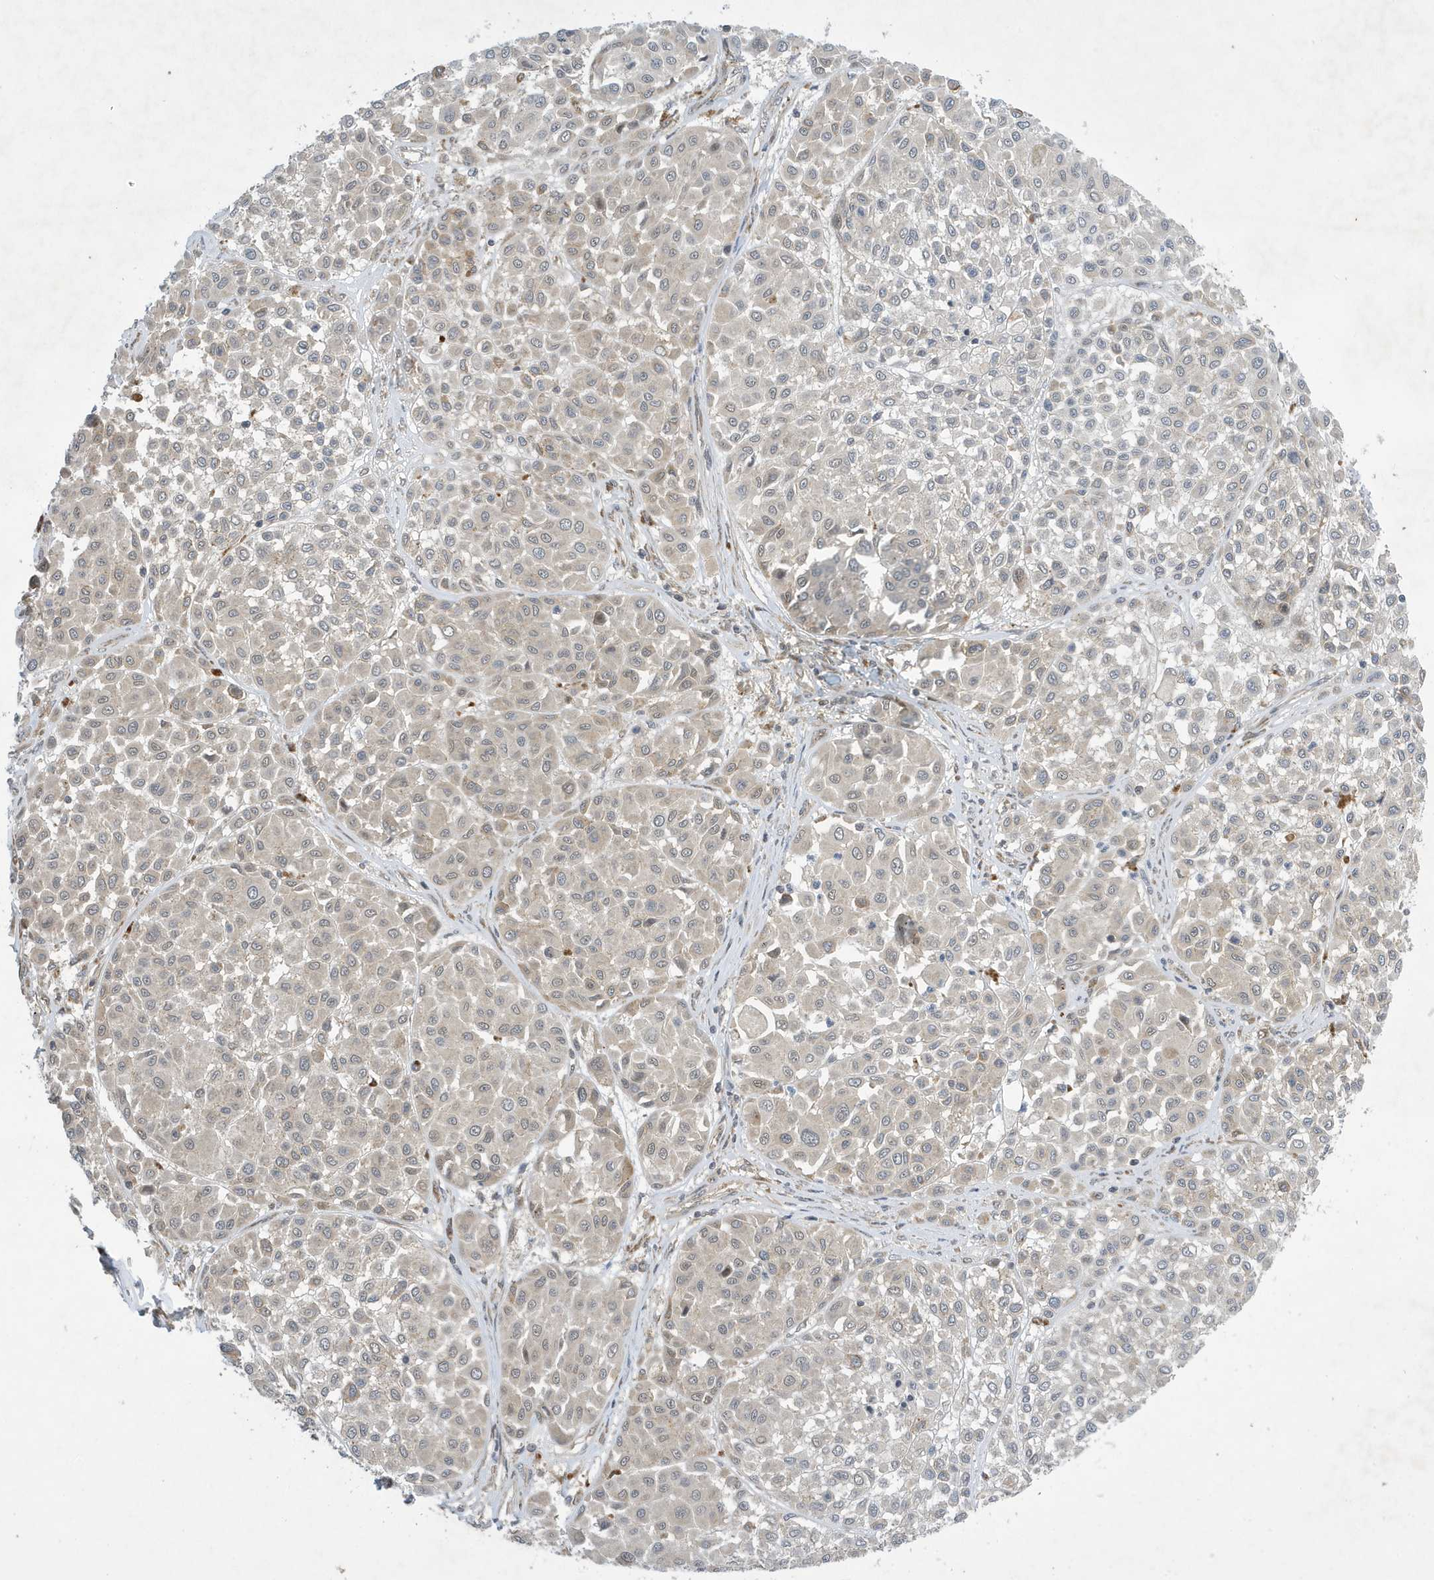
{"staining": {"intensity": "negative", "quantity": "none", "location": "none"}, "tissue": "melanoma", "cell_type": "Tumor cells", "image_type": "cancer", "snomed": [{"axis": "morphology", "description": "Malignant melanoma, Metastatic site"}, {"axis": "topography", "description": "Soft tissue"}], "caption": "Malignant melanoma (metastatic site) stained for a protein using immunohistochemistry (IHC) demonstrates no expression tumor cells.", "gene": "NCOA7", "patient": {"sex": "male", "age": 41}}